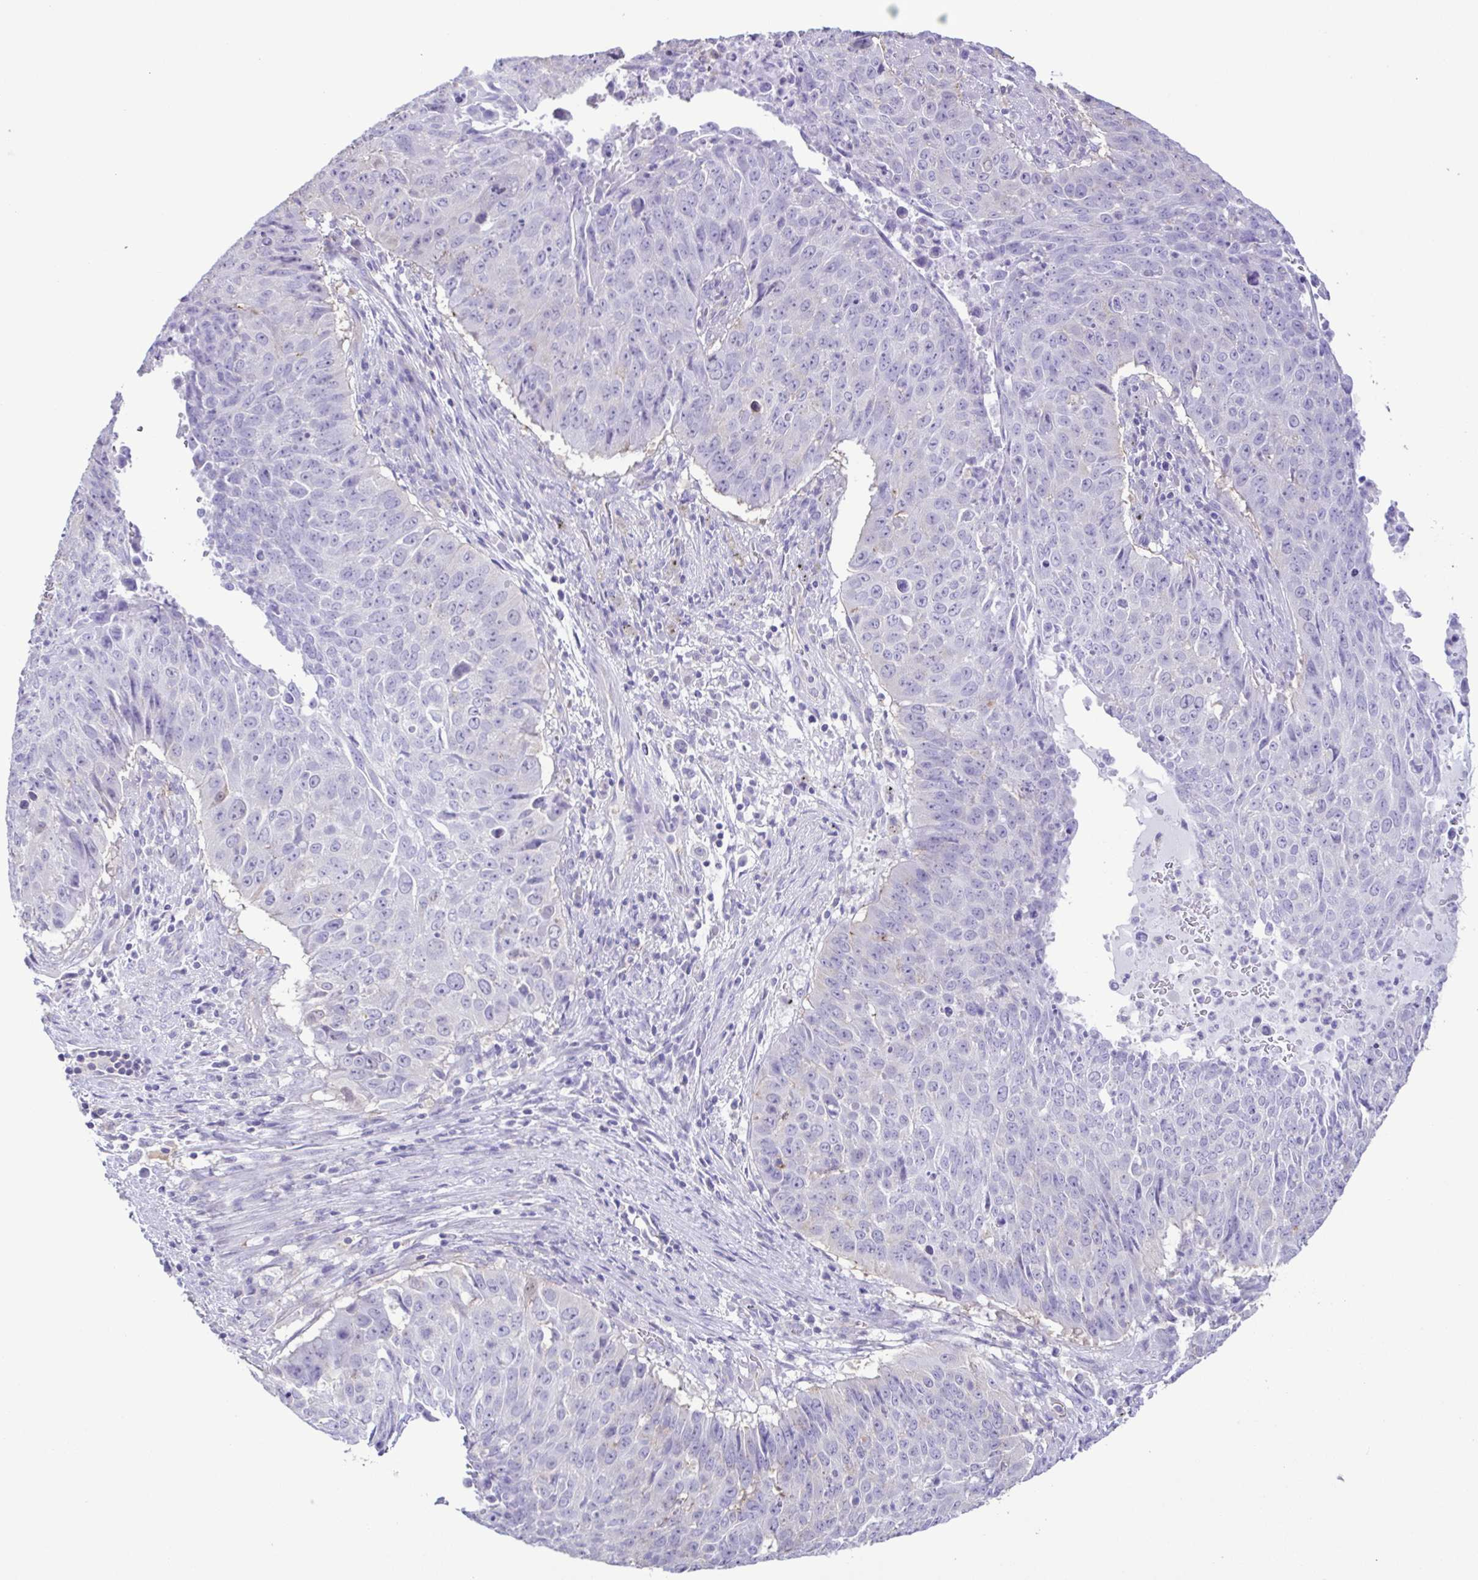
{"staining": {"intensity": "negative", "quantity": "none", "location": "none"}, "tissue": "lung cancer", "cell_type": "Tumor cells", "image_type": "cancer", "snomed": [{"axis": "morphology", "description": "Normal tissue, NOS"}, {"axis": "morphology", "description": "Squamous cell carcinoma, NOS"}, {"axis": "topography", "description": "Bronchus"}, {"axis": "topography", "description": "Lung"}], "caption": "Tumor cells are negative for protein expression in human lung cancer. The staining was performed using DAB (3,3'-diaminobenzidine) to visualize the protein expression in brown, while the nuclei were stained in blue with hematoxylin (Magnification: 20x).", "gene": "CYP17A1", "patient": {"sex": "male", "age": 64}}